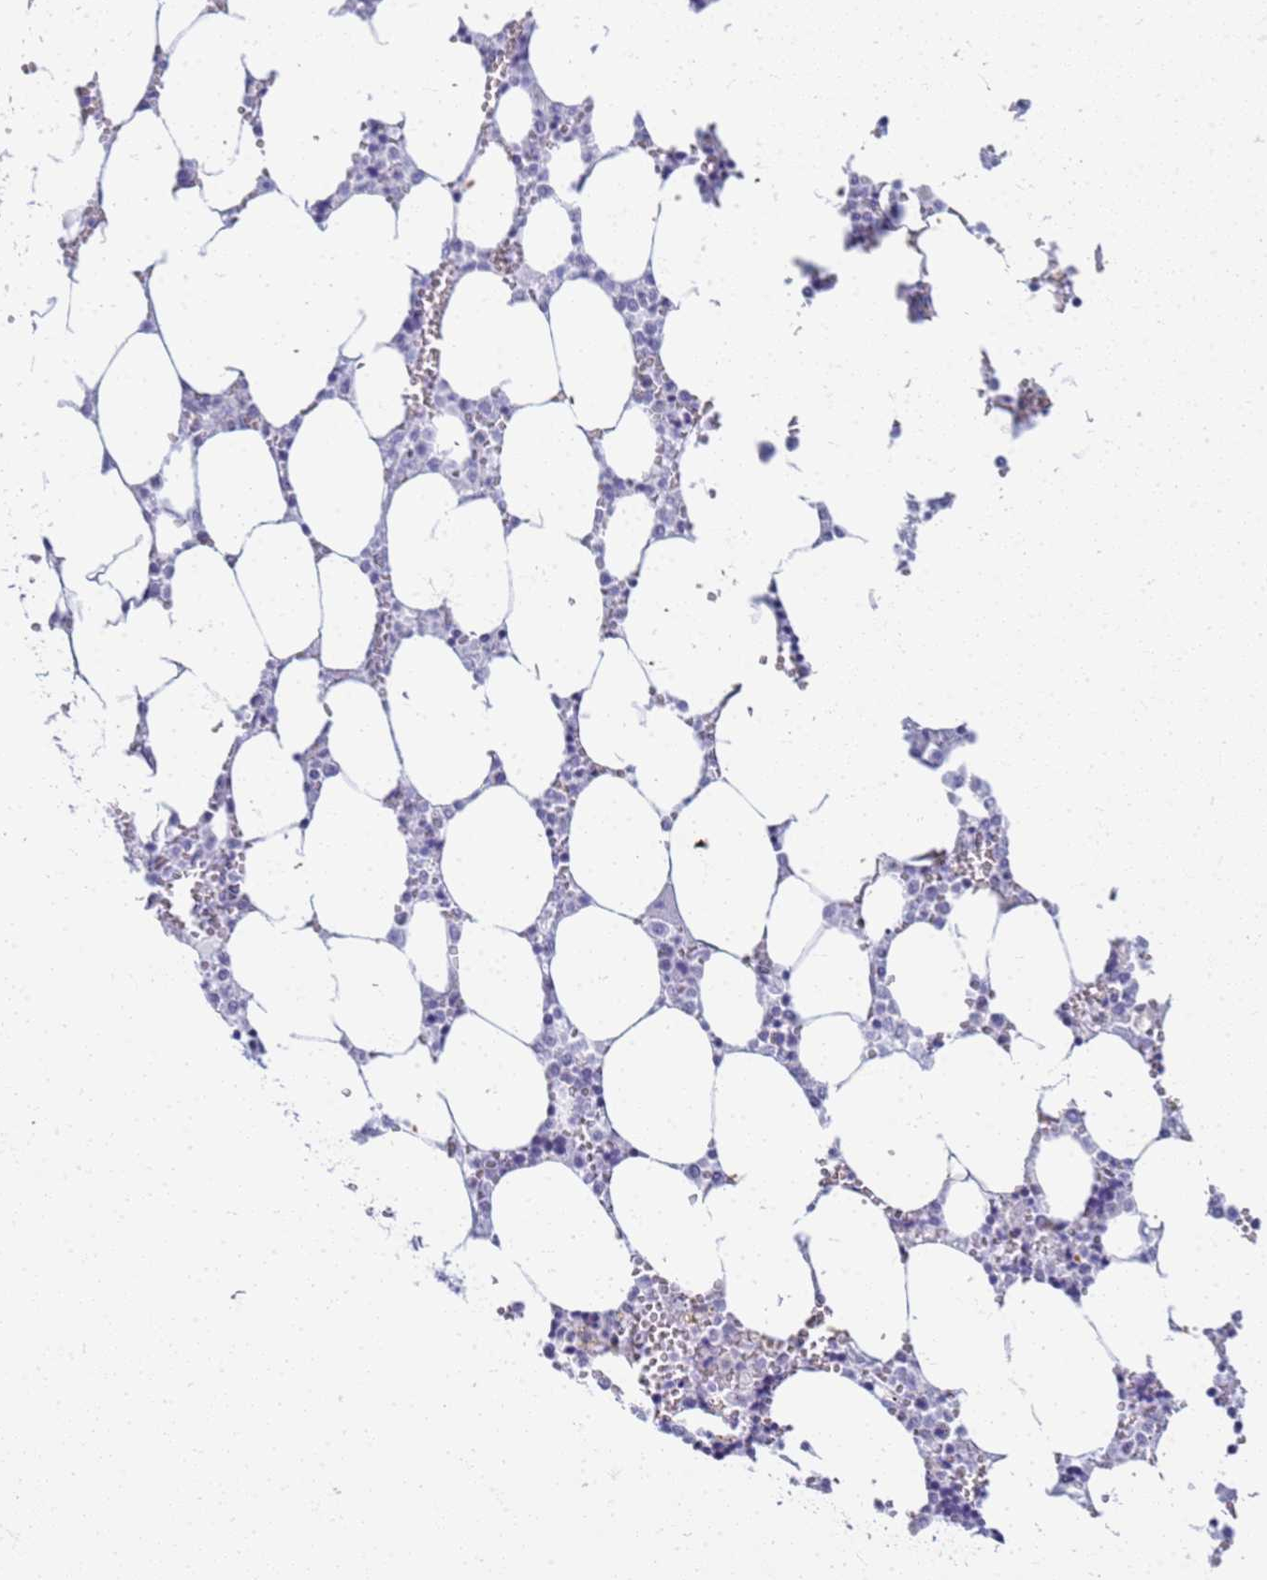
{"staining": {"intensity": "negative", "quantity": "none", "location": "none"}, "tissue": "bone marrow", "cell_type": "Hematopoietic cells", "image_type": "normal", "snomed": [{"axis": "morphology", "description": "Normal tissue, NOS"}, {"axis": "topography", "description": "Bone marrow"}], "caption": "Histopathology image shows no significant protein expression in hematopoietic cells of normal bone marrow. Brightfield microscopy of immunohistochemistry (IHC) stained with DAB (3,3'-diaminobenzidine) (brown) and hematoxylin (blue), captured at high magnification.", "gene": "SLC7A9", "patient": {"sex": "male", "age": 64}}